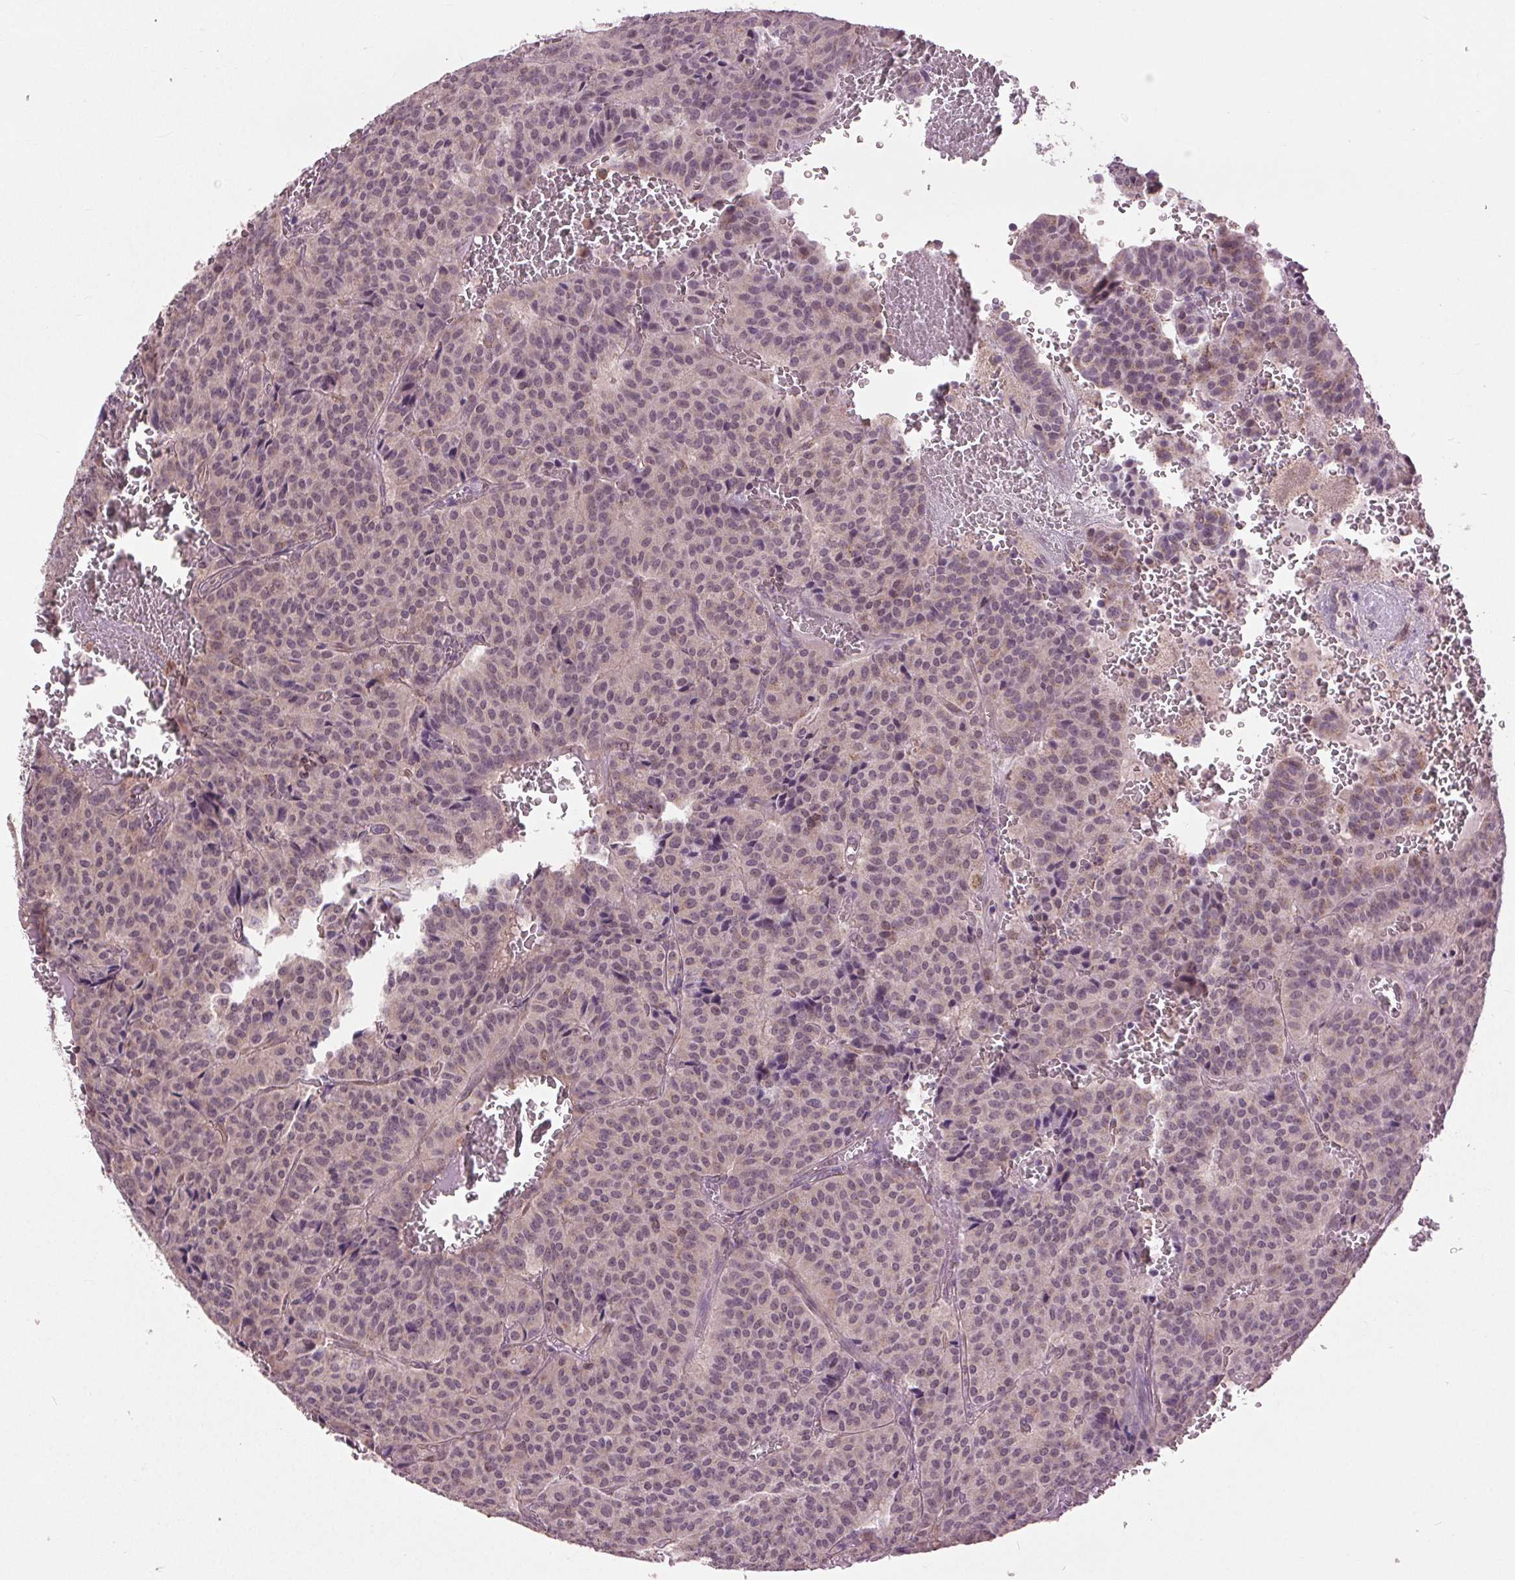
{"staining": {"intensity": "weak", "quantity": "25%-75%", "location": "nuclear"}, "tissue": "carcinoid", "cell_type": "Tumor cells", "image_type": "cancer", "snomed": [{"axis": "morphology", "description": "Carcinoid, malignant, NOS"}, {"axis": "topography", "description": "Lung"}], "caption": "Protein expression analysis of human carcinoid reveals weak nuclear positivity in approximately 25%-75% of tumor cells.", "gene": "BSDC1", "patient": {"sex": "male", "age": 70}}